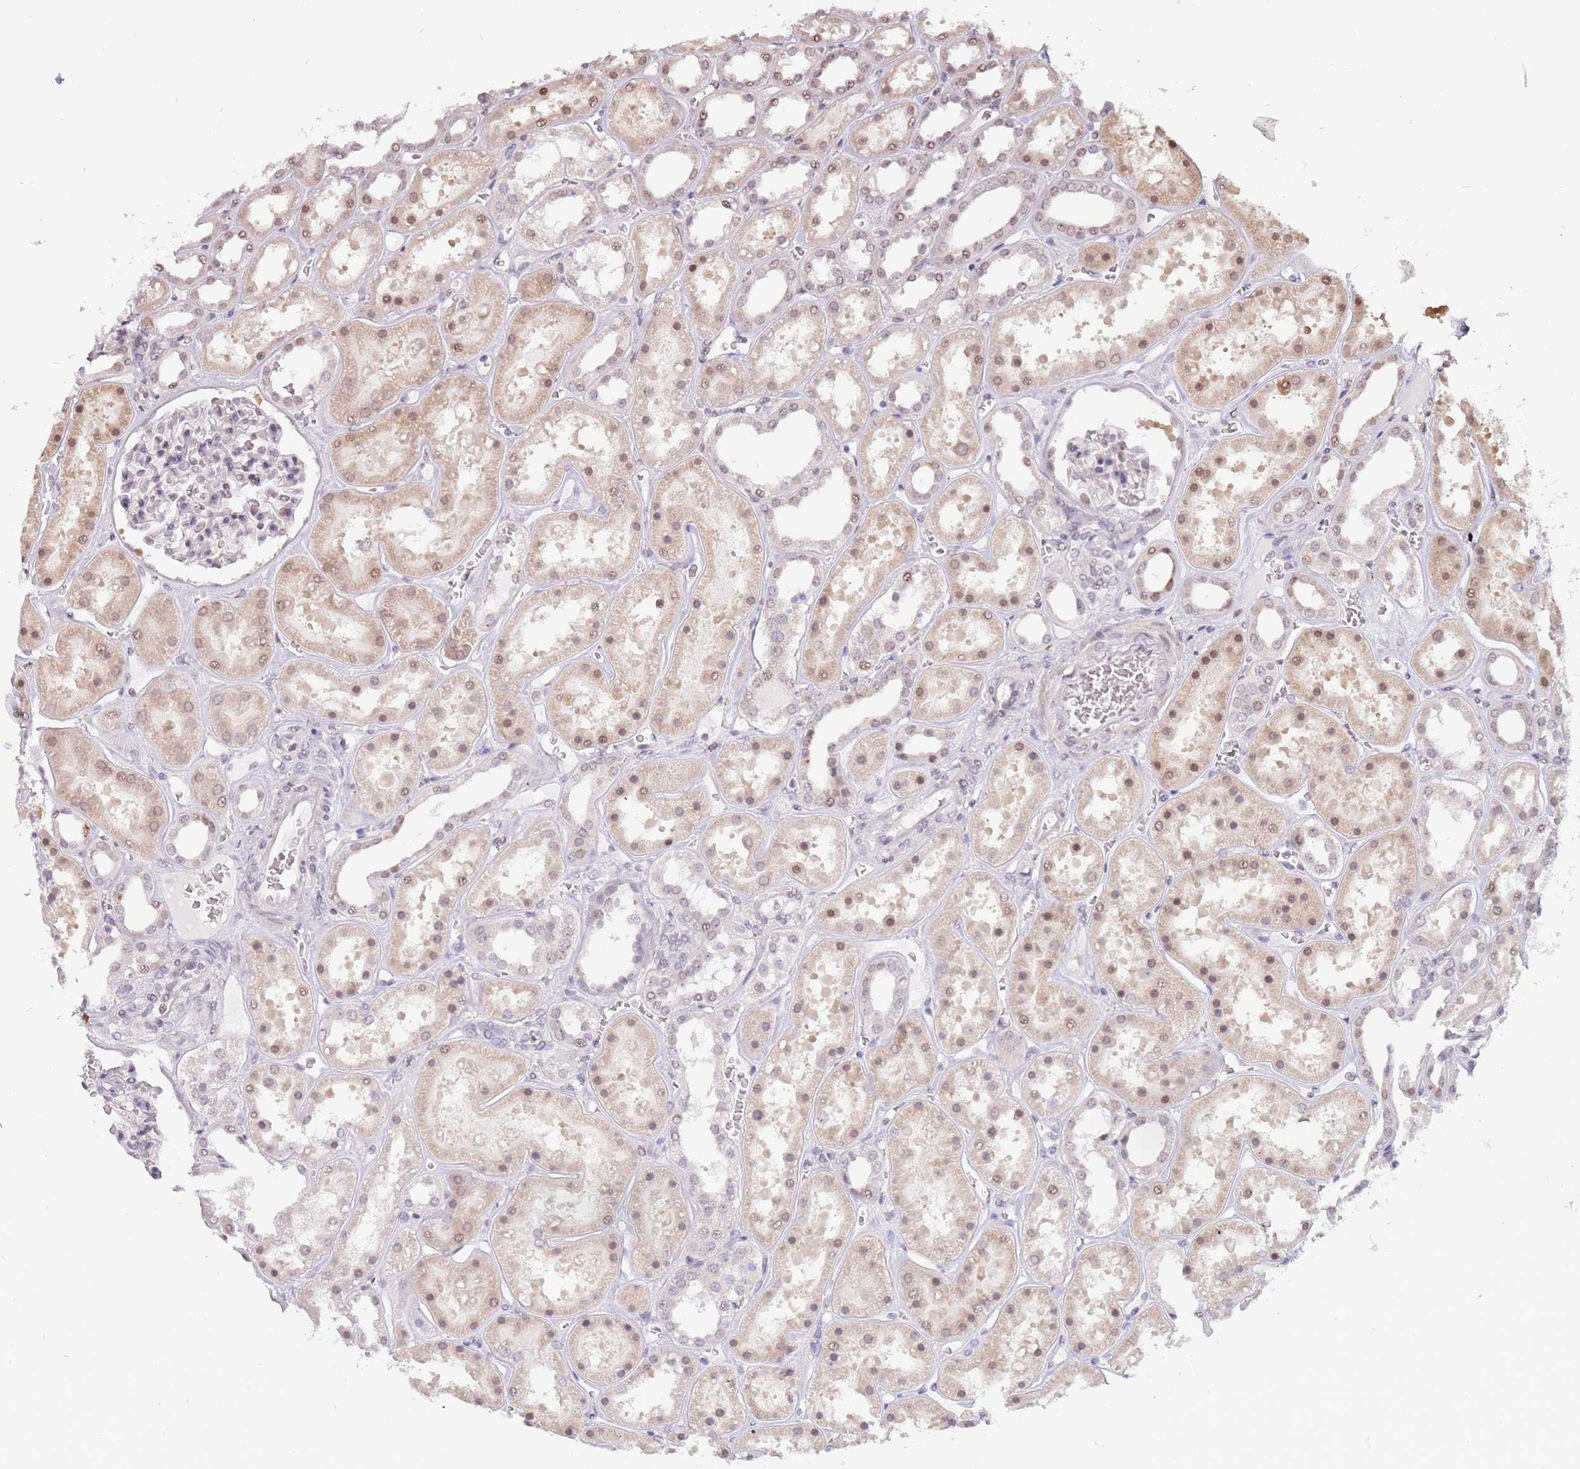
{"staining": {"intensity": "weak", "quantity": "<25%", "location": "nuclear"}, "tissue": "kidney", "cell_type": "Cells in glomeruli", "image_type": "normal", "snomed": [{"axis": "morphology", "description": "Normal tissue, NOS"}, {"axis": "topography", "description": "Kidney"}], "caption": "Cells in glomeruli are negative for brown protein staining in benign kidney. The staining was performed using DAB (3,3'-diaminobenzidine) to visualize the protein expression in brown, while the nuclei were stained in blue with hematoxylin (Magnification: 20x).", "gene": "BARD1", "patient": {"sex": "female", "age": 41}}